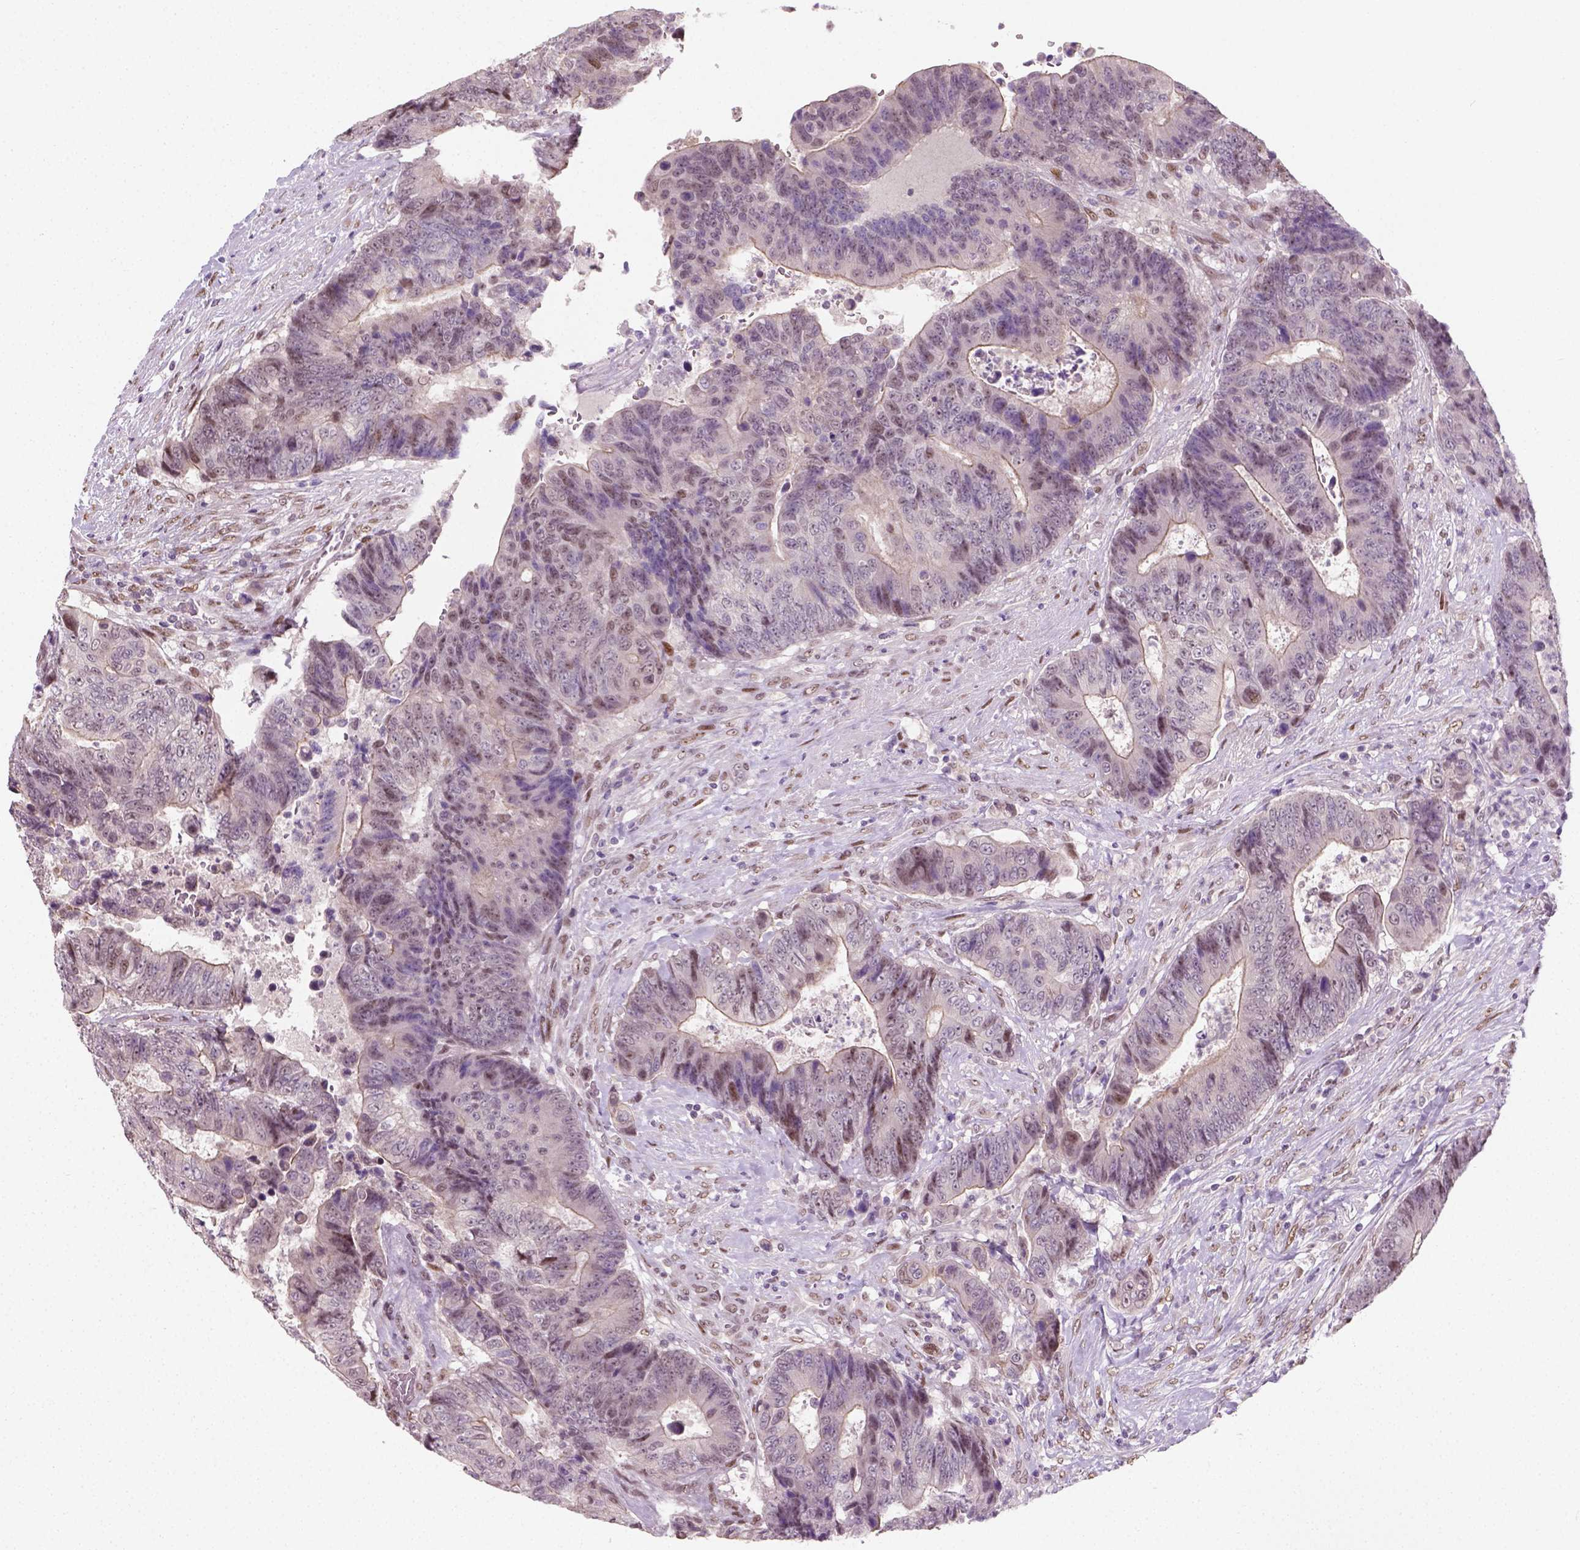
{"staining": {"intensity": "moderate", "quantity": "<25%", "location": "nuclear"}, "tissue": "colorectal cancer", "cell_type": "Tumor cells", "image_type": "cancer", "snomed": [{"axis": "morphology", "description": "Adenocarcinoma, NOS"}, {"axis": "topography", "description": "Colon"}], "caption": "About <25% of tumor cells in colorectal adenocarcinoma exhibit moderate nuclear protein expression as visualized by brown immunohistochemical staining.", "gene": "C1orf112", "patient": {"sex": "female", "age": 48}}